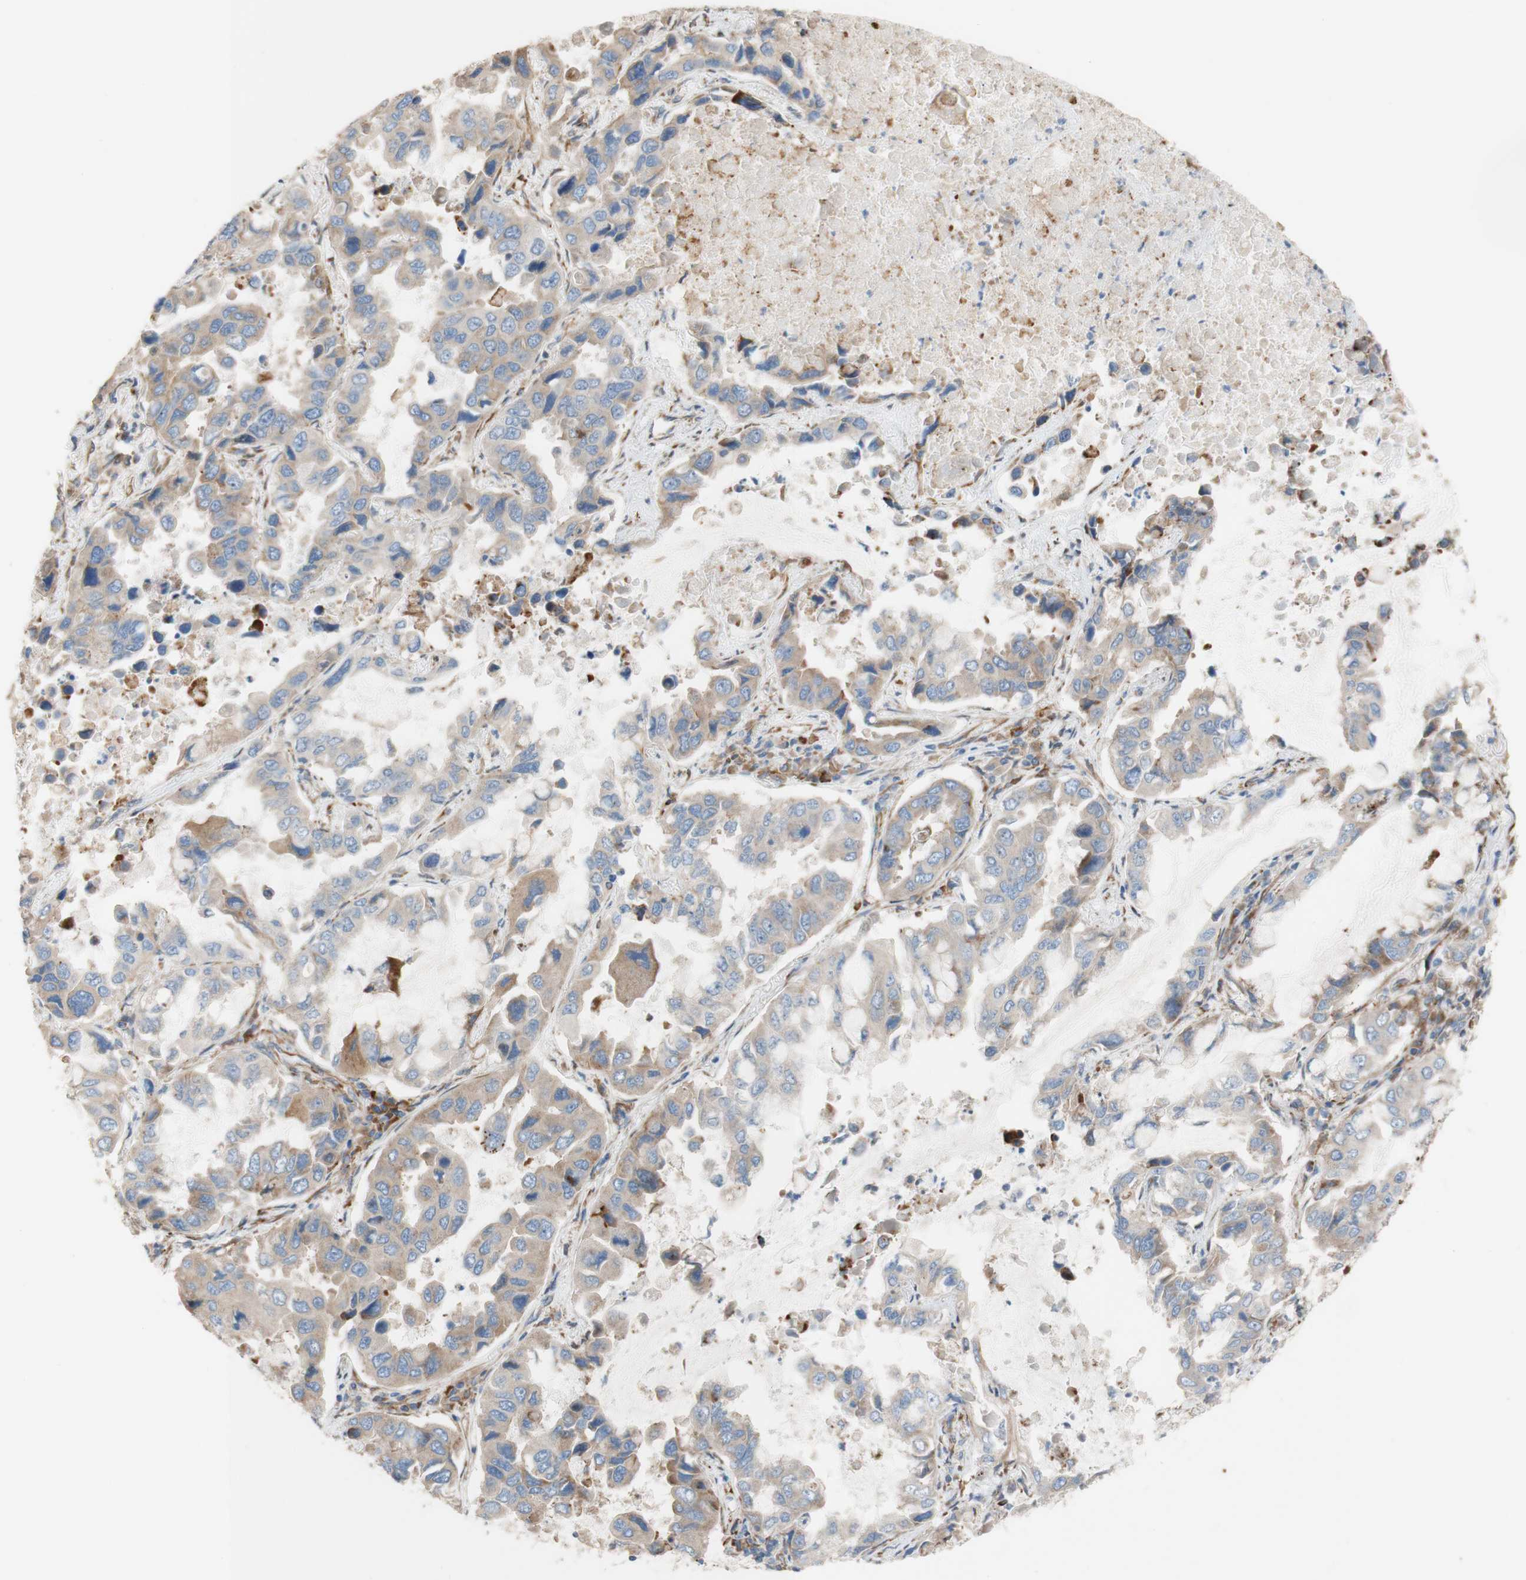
{"staining": {"intensity": "weak", "quantity": ">75%", "location": "cytoplasmic/membranous"}, "tissue": "lung cancer", "cell_type": "Tumor cells", "image_type": "cancer", "snomed": [{"axis": "morphology", "description": "Adenocarcinoma, NOS"}, {"axis": "topography", "description": "Lung"}], "caption": "Human lung cancer stained with a brown dye shows weak cytoplasmic/membranous positive staining in approximately >75% of tumor cells.", "gene": "C1orf43", "patient": {"sex": "male", "age": 64}}